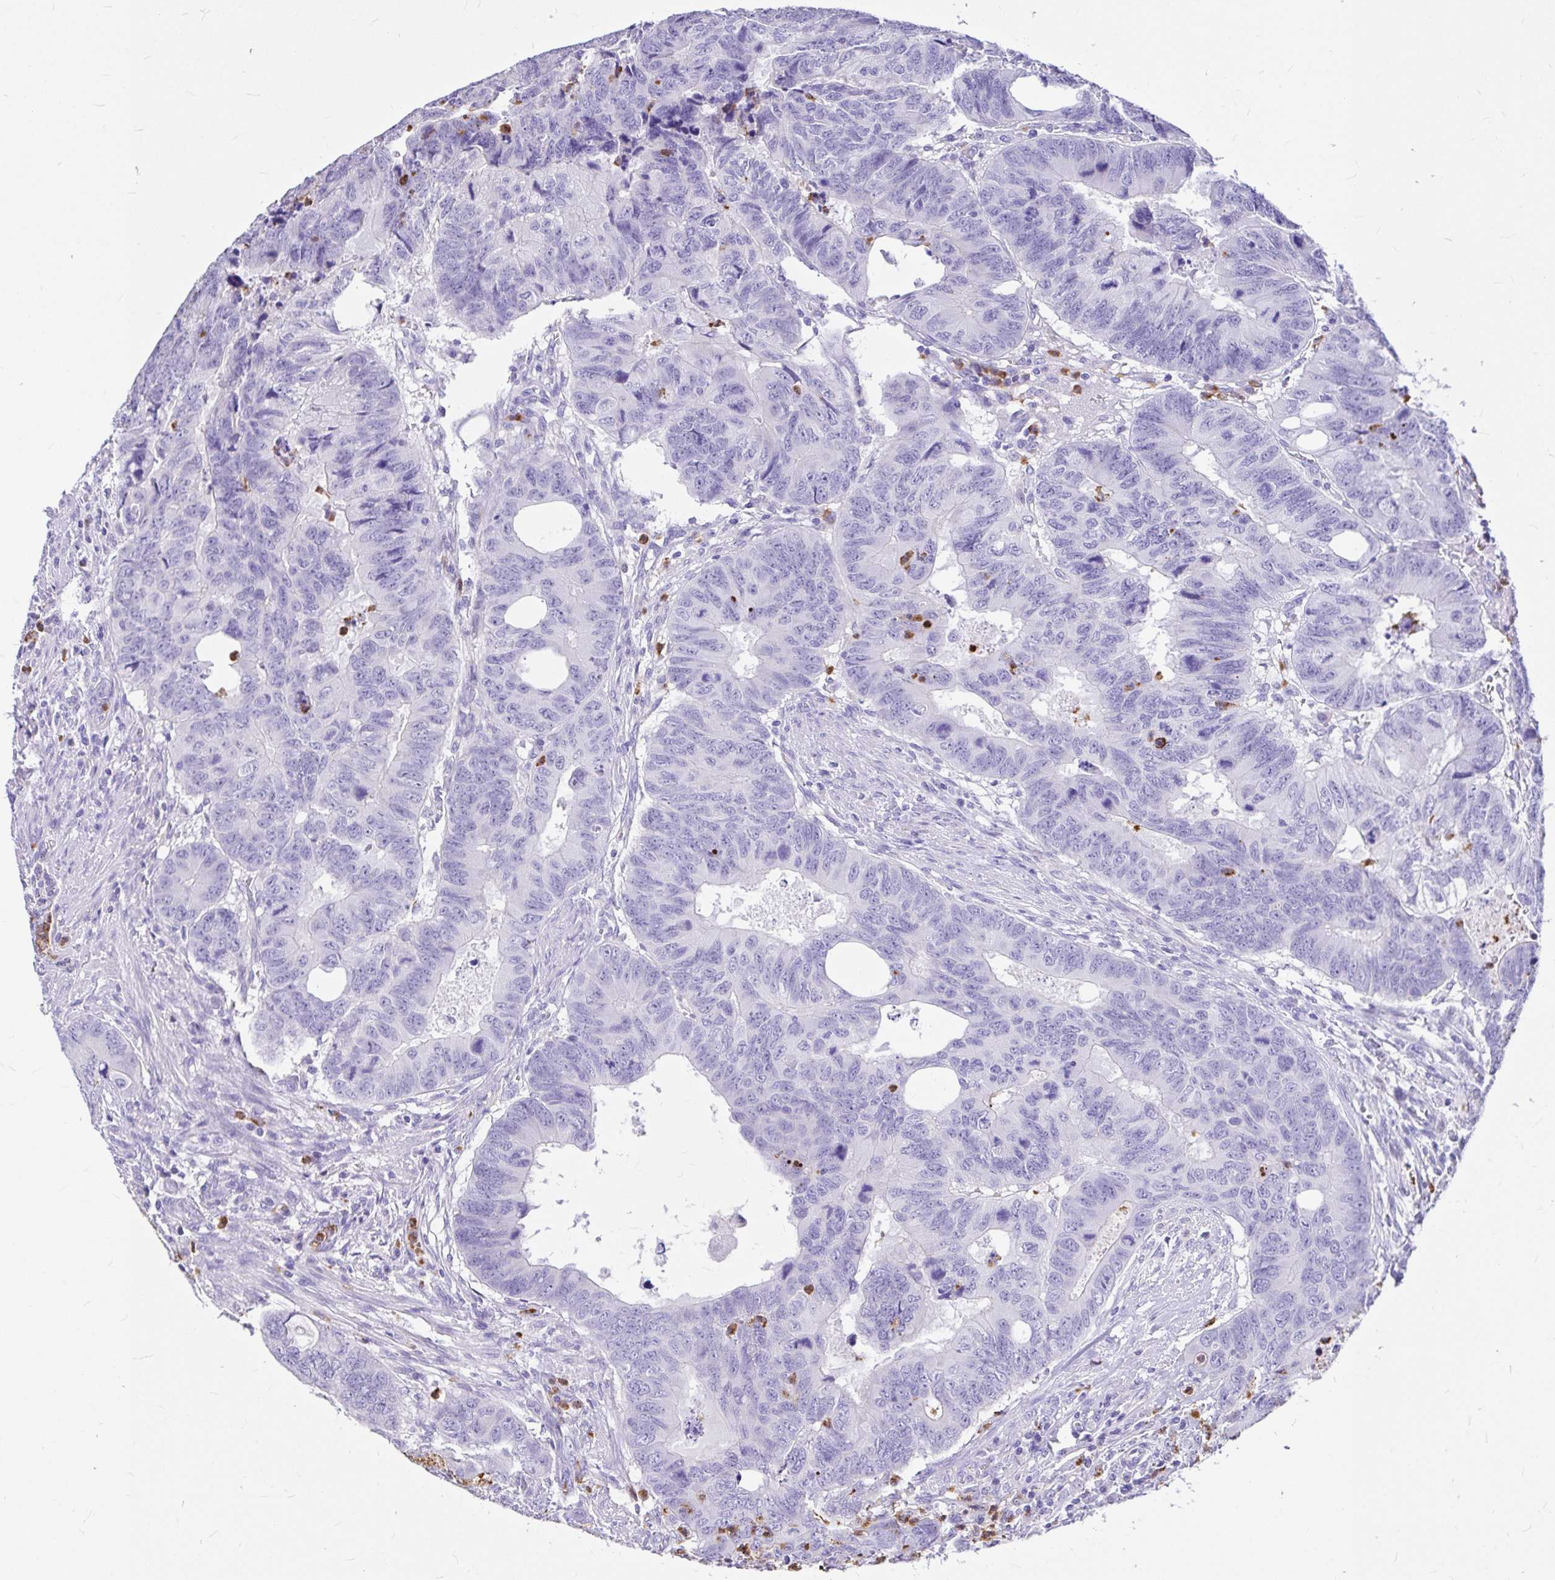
{"staining": {"intensity": "negative", "quantity": "none", "location": "none"}, "tissue": "colorectal cancer", "cell_type": "Tumor cells", "image_type": "cancer", "snomed": [{"axis": "morphology", "description": "Adenocarcinoma, NOS"}, {"axis": "topography", "description": "Colon"}], "caption": "This is an immunohistochemistry histopathology image of human colorectal cancer (adenocarcinoma). There is no staining in tumor cells.", "gene": "CLEC1B", "patient": {"sex": "male", "age": 62}}